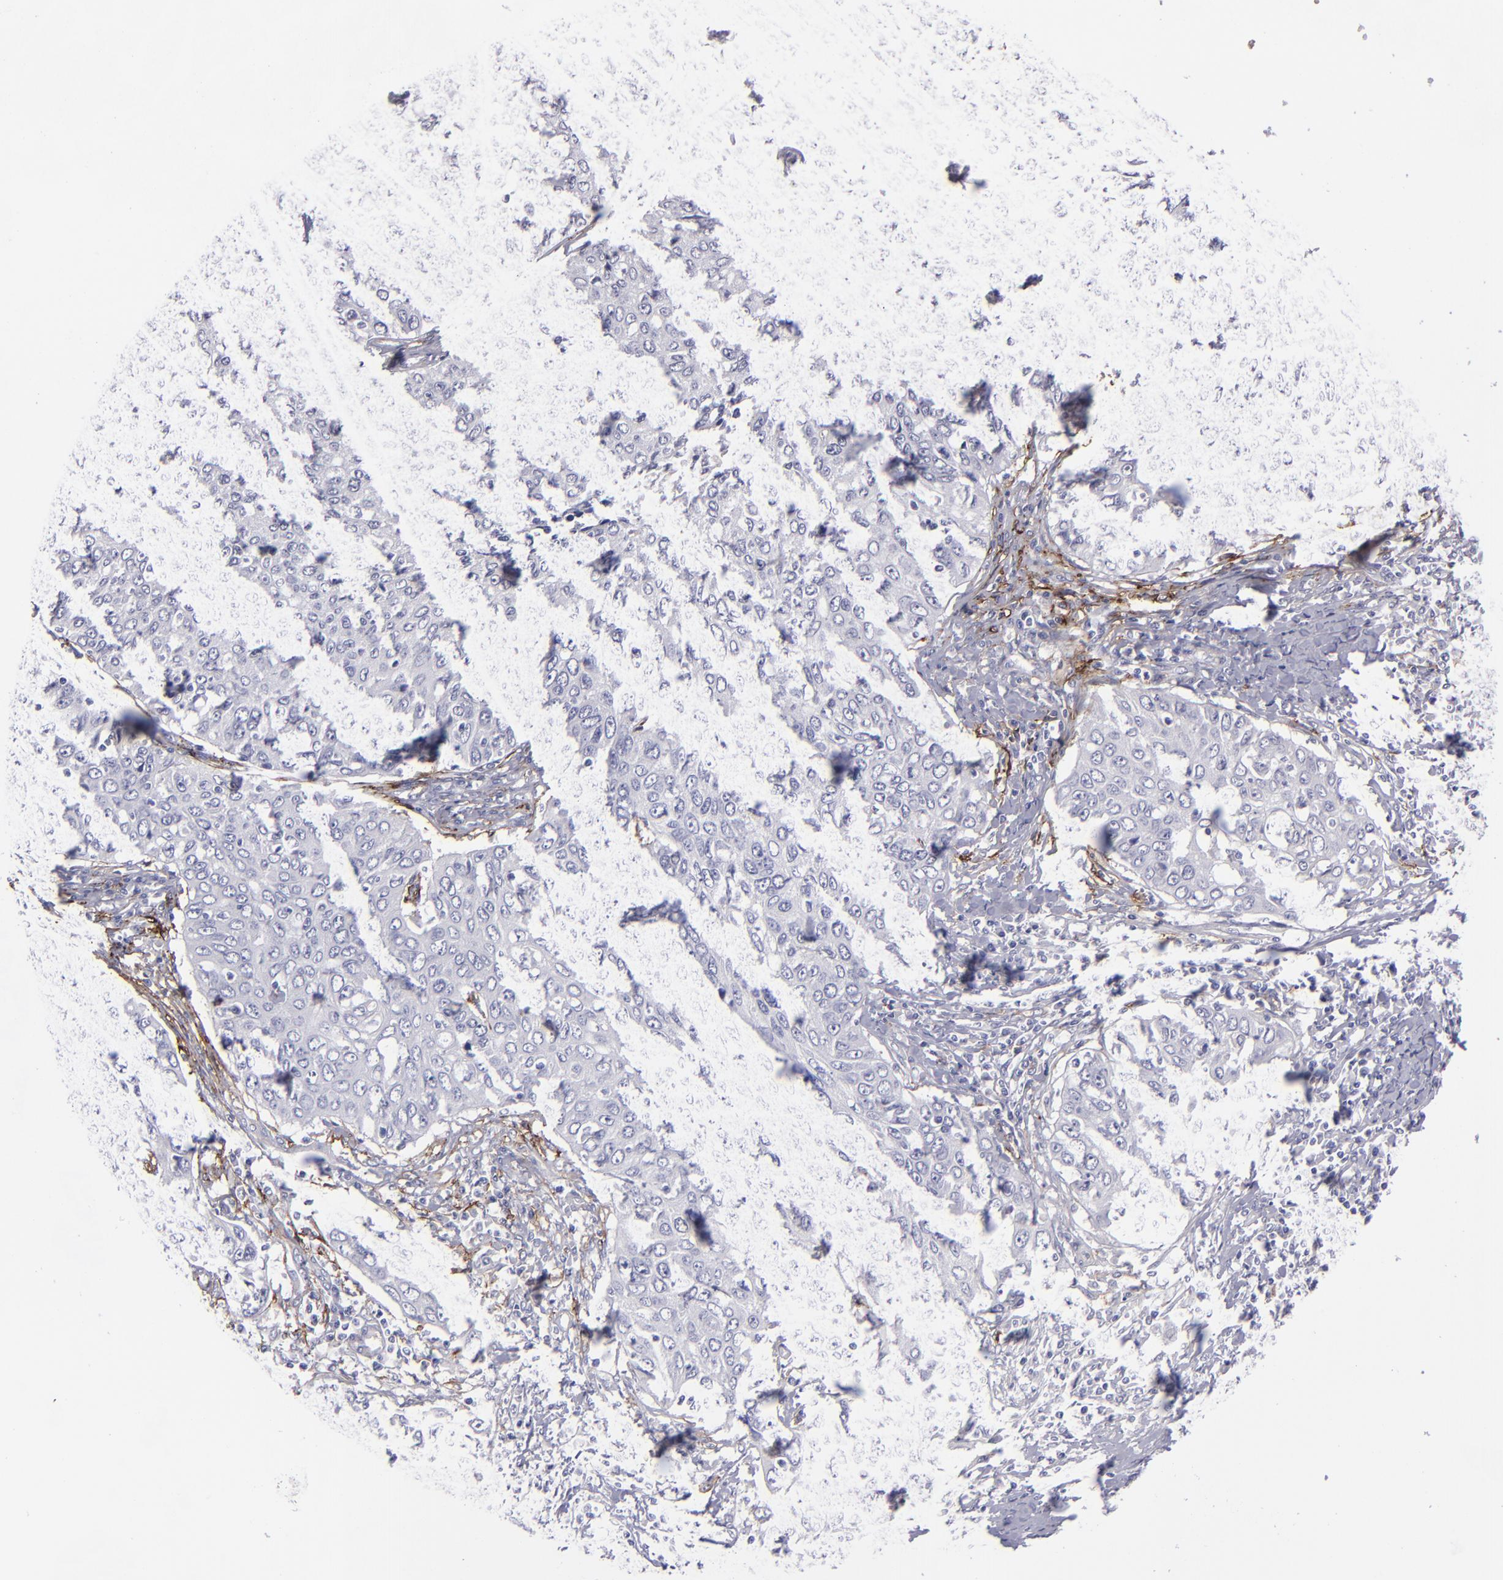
{"staining": {"intensity": "negative", "quantity": "none", "location": "none"}, "tissue": "cervical cancer", "cell_type": "Tumor cells", "image_type": "cancer", "snomed": [{"axis": "morphology", "description": "Squamous cell carcinoma, NOS"}, {"axis": "topography", "description": "Cervix"}], "caption": "Tumor cells are negative for brown protein staining in squamous cell carcinoma (cervical). (Stains: DAB (3,3'-diaminobenzidine) IHC with hematoxylin counter stain, Microscopy: brightfield microscopy at high magnification).", "gene": "ANPEP", "patient": {"sex": "female", "age": 53}}